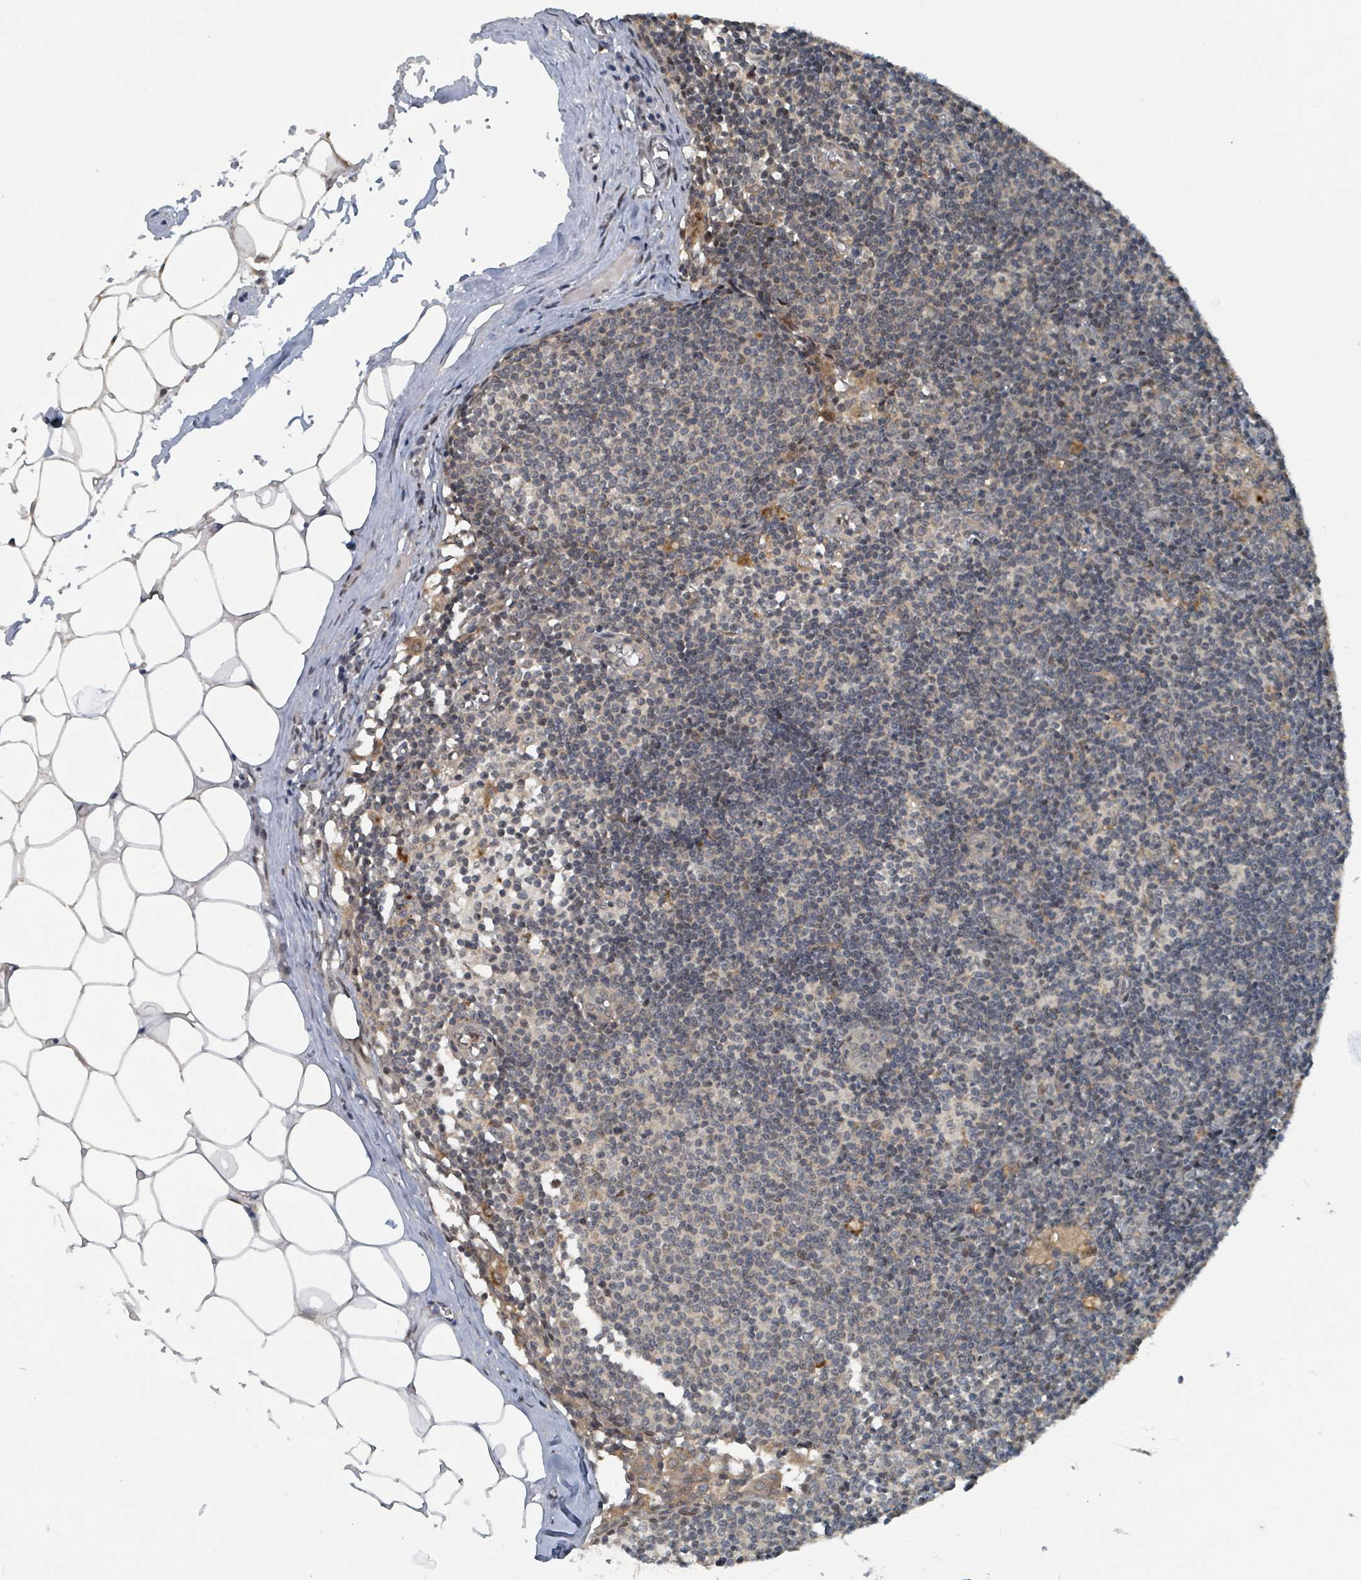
{"staining": {"intensity": "weak", "quantity": "<25%", "location": "nuclear"}, "tissue": "lymph node", "cell_type": "Non-germinal center cells", "image_type": "normal", "snomed": [{"axis": "morphology", "description": "Normal tissue, NOS"}, {"axis": "topography", "description": "Lymph node"}], "caption": "Normal lymph node was stained to show a protein in brown. There is no significant staining in non-germinal center cells.", "gene": "PHIP", "patient": {"sex": "female", "age": 42}}